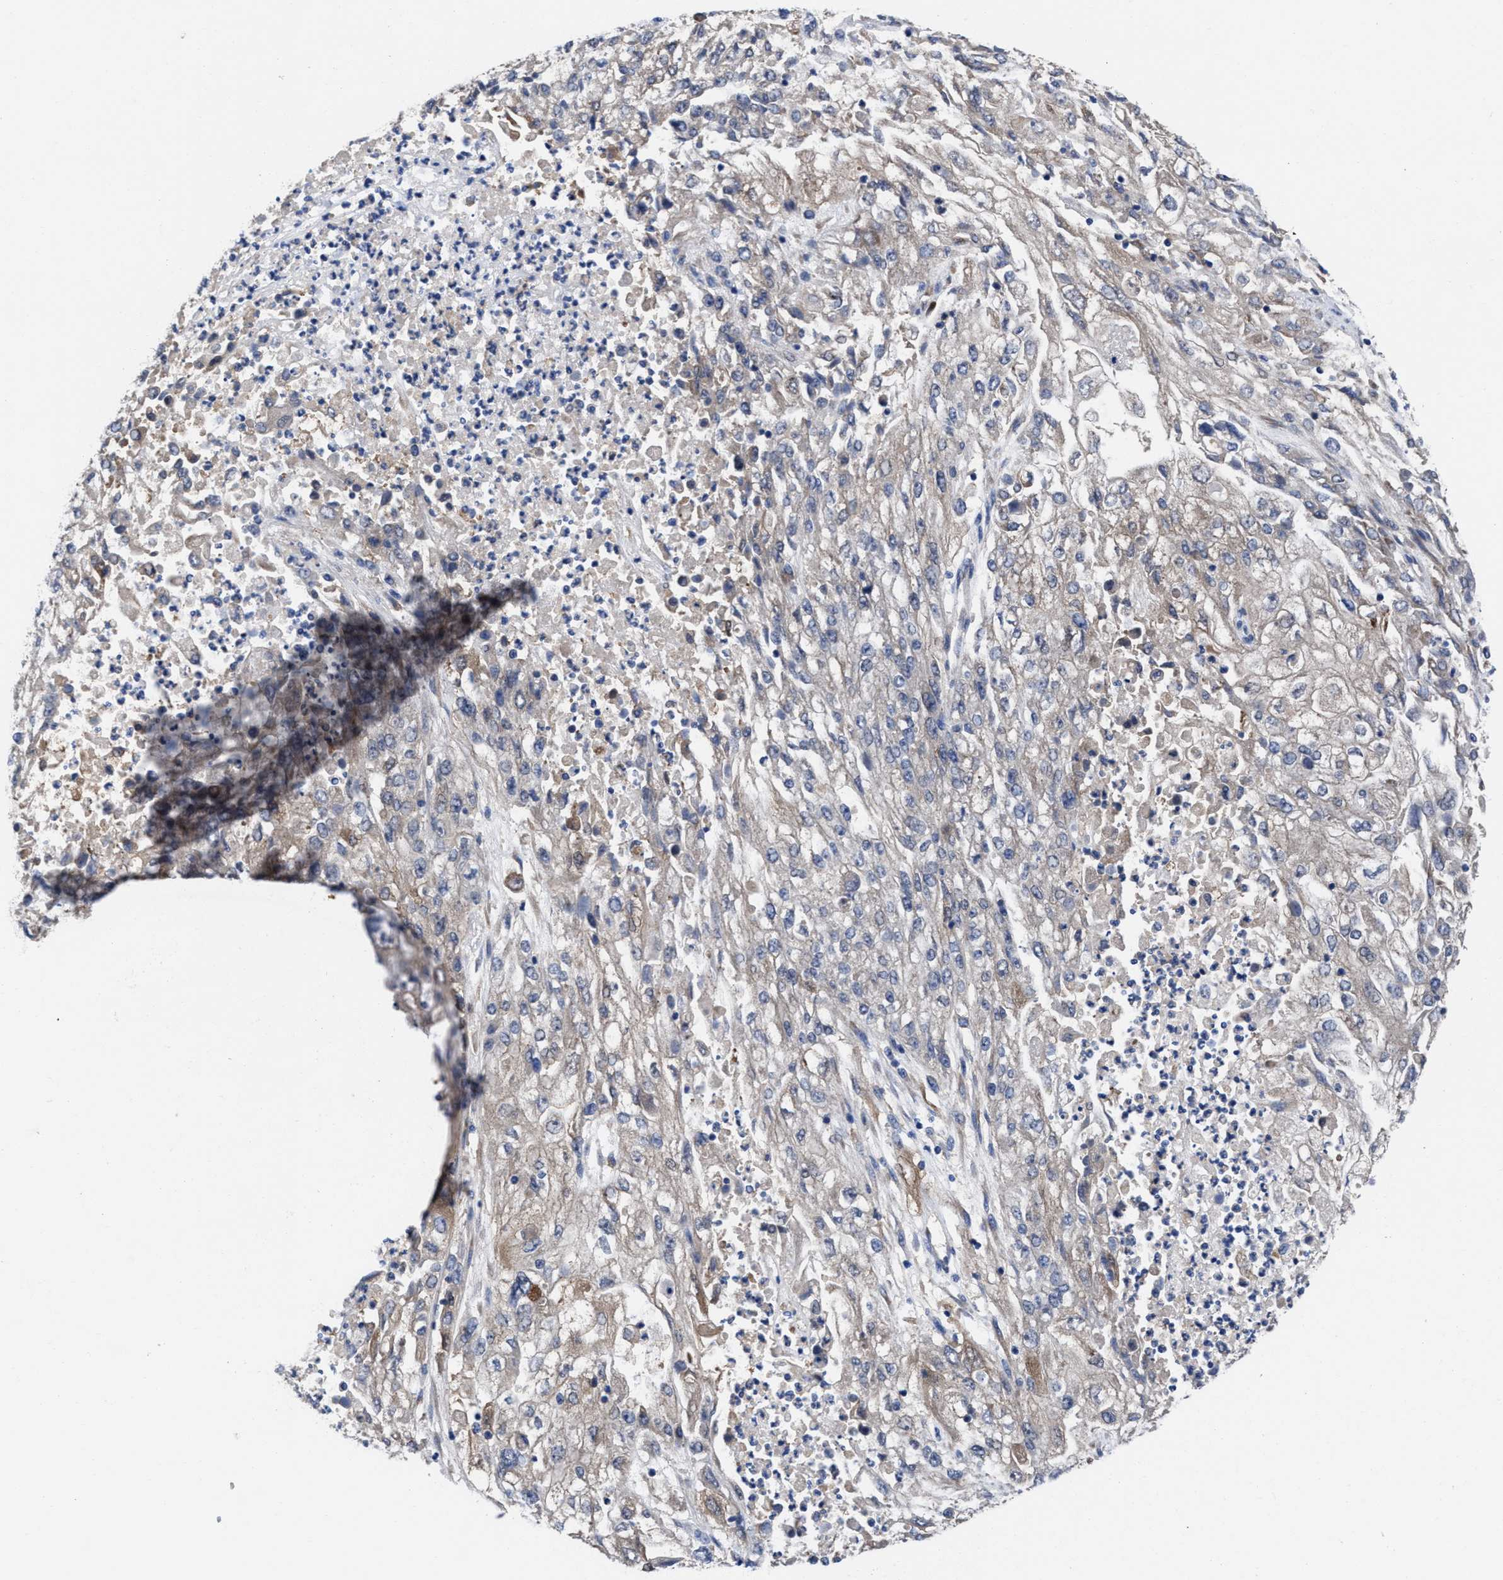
{"staining": {"intensity": "weak", "quantity": "25%-75%", "location": "cytoplasmic/membranous"}, "tissue": "endometrial cancer", "cell_type": "Tumor cells", "image_type": "cancer", "snomed": [{"axis": "morphology", "description": "Adenocarcinoma, NOS"}, {"axis": "topography", "description": "Endometrium"}], "caption": "Human endometrial cancer stained with a brown dye shows weak cytoplasmic/membranous positive expression in approximately 25%-75% of tumor cells.", "gene": "TXNDC17", "patient": {"sex": "female", "age": 49}}